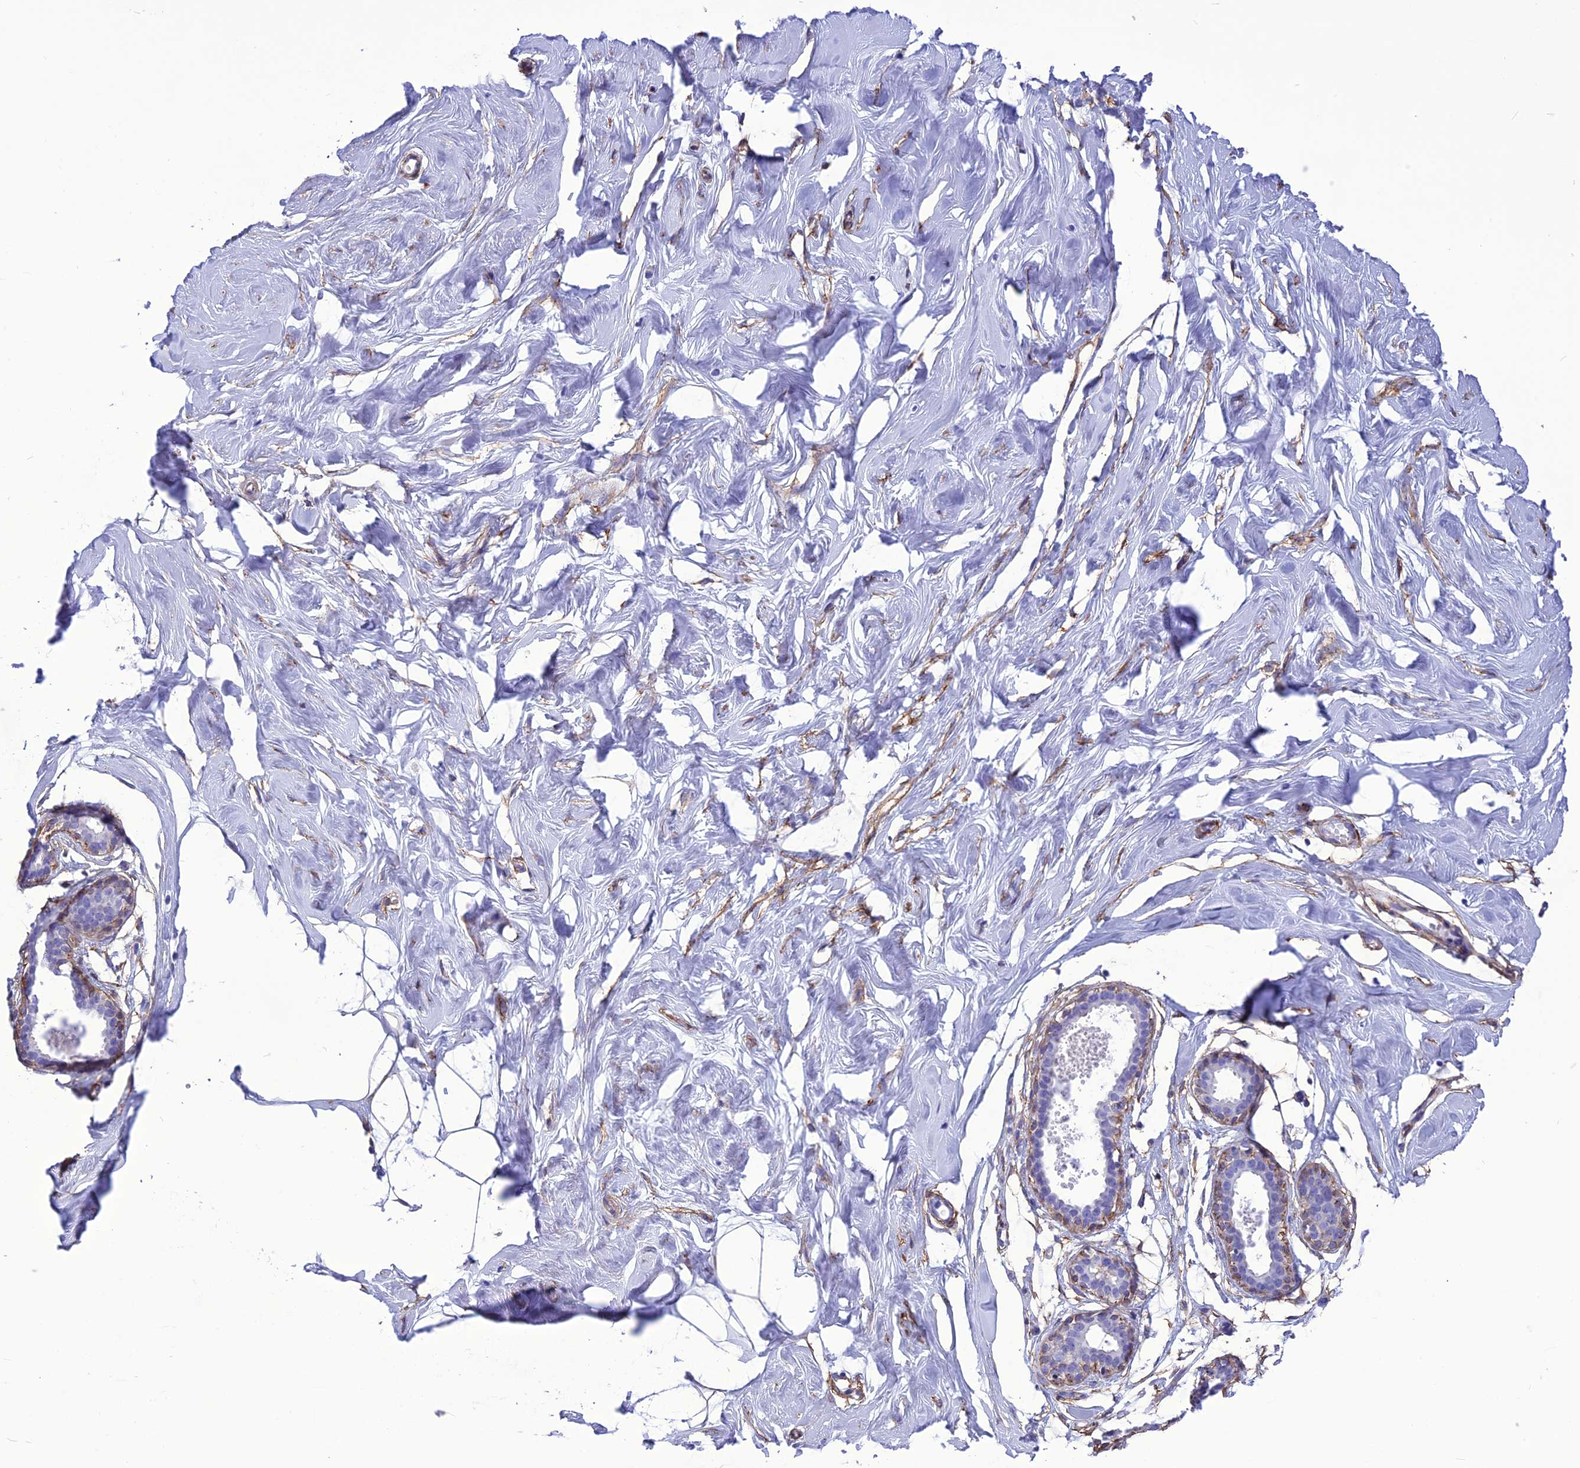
{"staining": {"intensity": "negative", "quantity": "none", "location": "none"}, "tissue": "breast", "cell_type": "Adipocytes", "image_type": "normal", "snomed": [{"axis": "morphology", "description": "Normal tissue, NOS"}, {"axis": "morphology", "description": "Adenoma, NOS"}, {"axis": "topography", "description": "Breast"}], "caption": "Immunohistochemistry photomicrograph of normal breast: human breast stained with DAB (3,3'-diaminobenzidine) exhibits no significant protein positivity in adipocytes. (Brightfield microscopy of DAB immunohistochemistry (IHC) at high magnification).", "gene": "NKD1", "patient": {"sex": "female", "age": 23}}